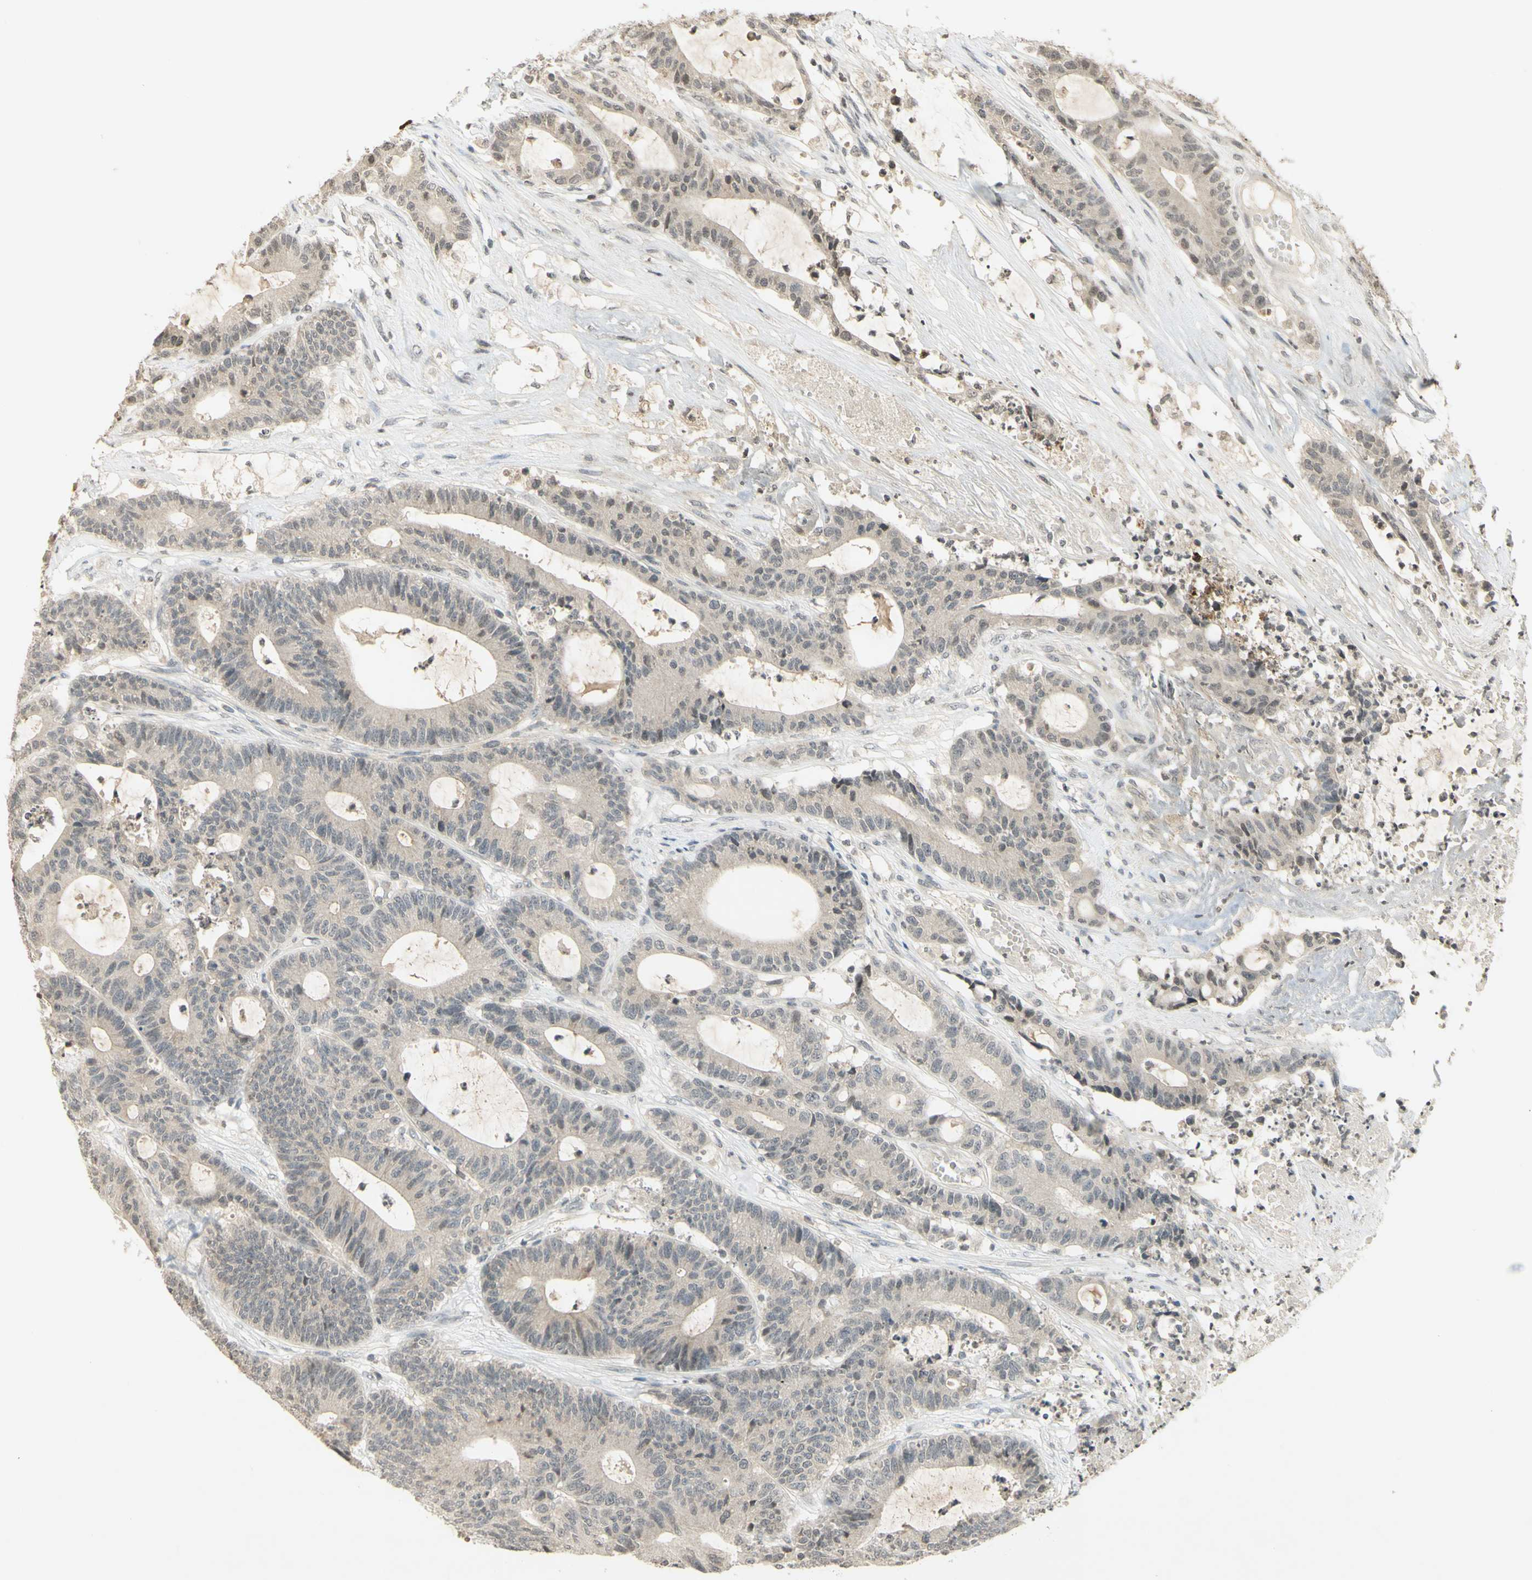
{"staining": {"intensity": "weak", "quantity": ">75%", "location": "cytoplasmic/membranous"}, "tissue": "colorectal cancer", "cell_type": "Tumor cells", "image_type": "cancer", "snomed": [{"axis": "morphology", "description": "Adenocarcinoma, NOS"}, {"axis": "topography", "description": "Colon"}], "caption": "Tumor cells demonstrate low levels of weak cytoplasmic/membranous expression in approximately >75% of cells in colorectal adenocarcinoma.", "gene": "GLI1", "patient": {"sex": "female", "age": 84}}